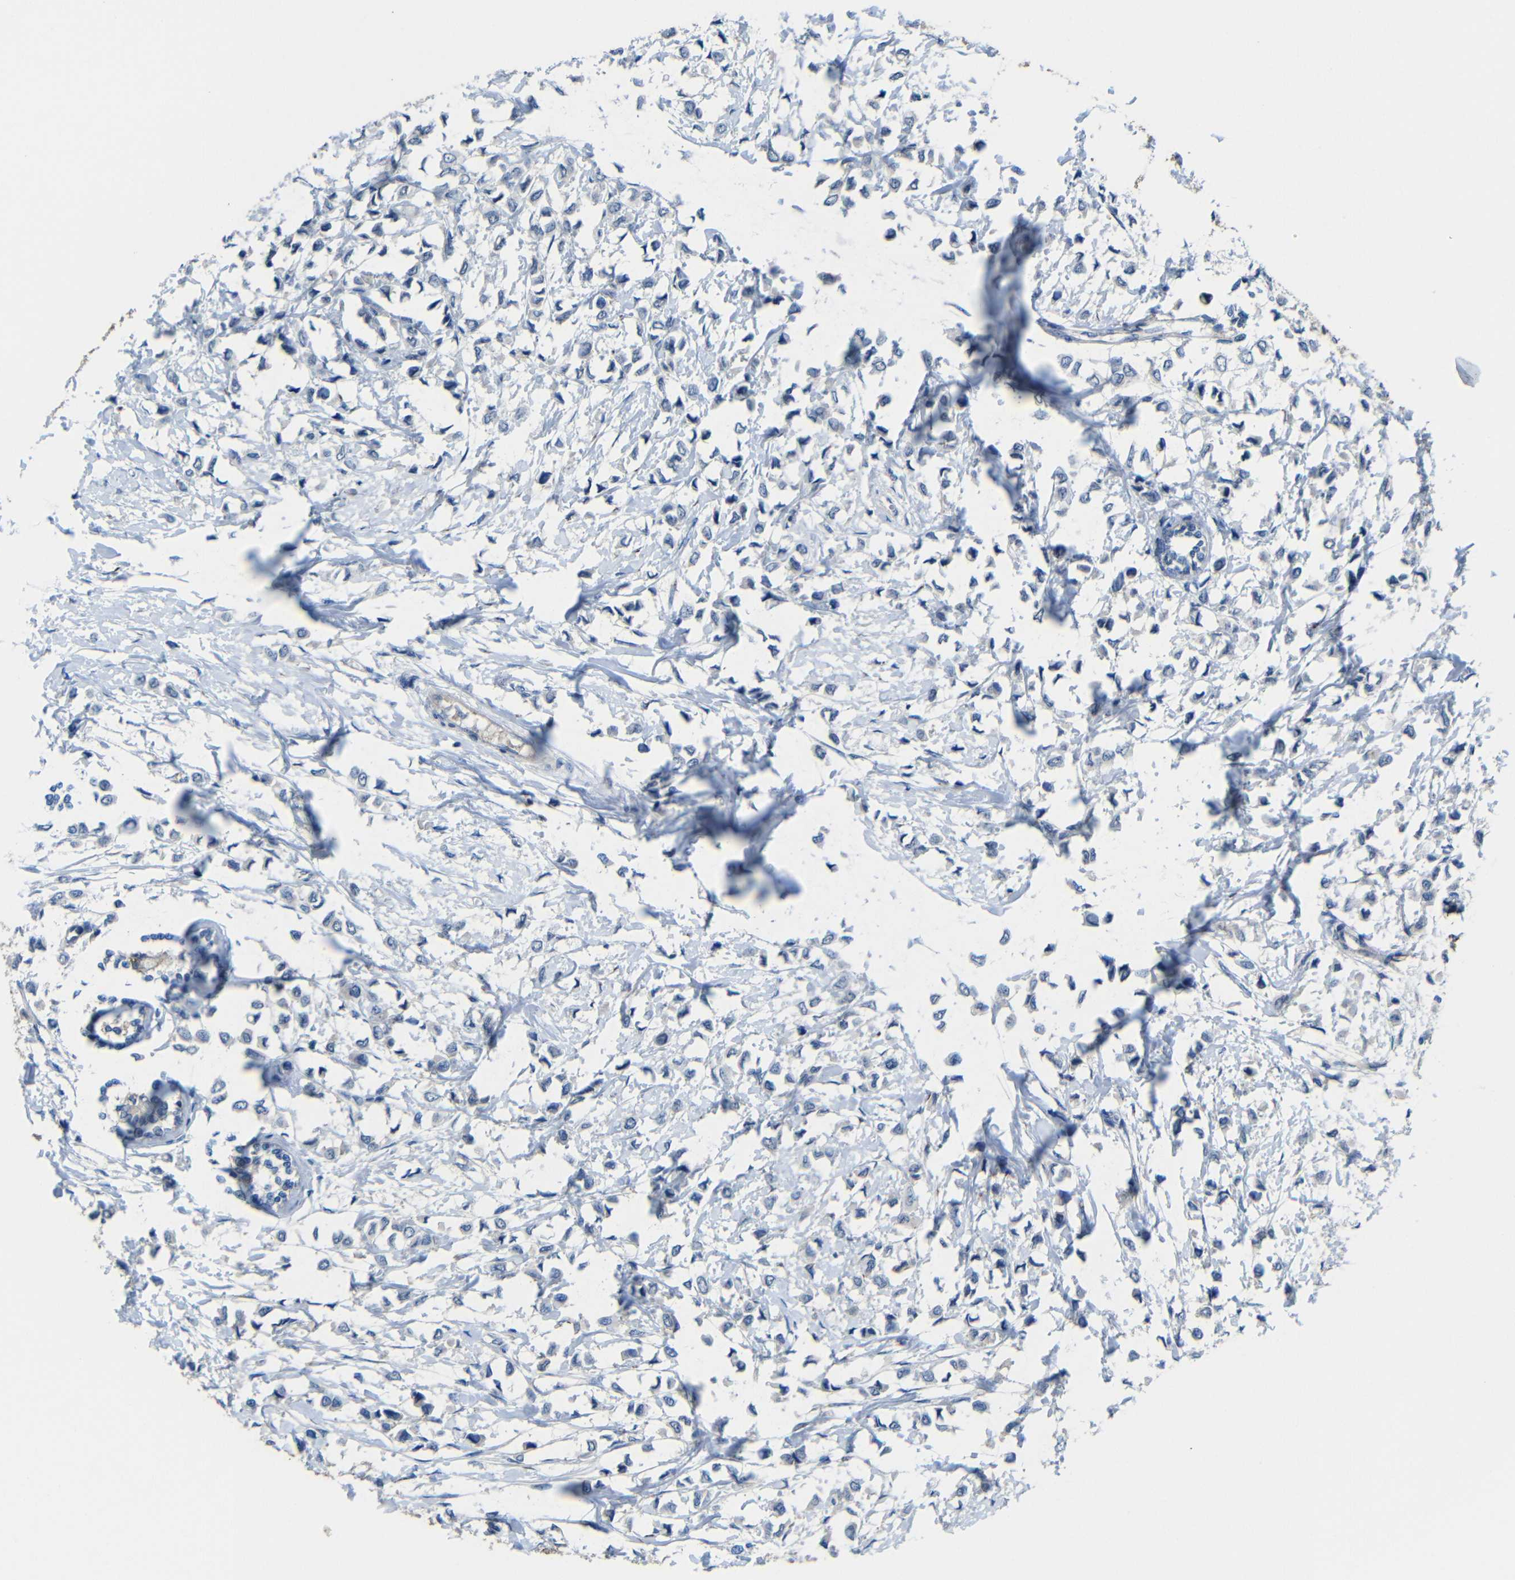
{"staining": {"intensity": "negative", "quantity": "none", "location": "none"}, "tissue": "breast cancer", "cell_type": "Tumor cells", "image_type": "cancer", "snomed": [{"axis": "morphology", "description": "Lobular carcinoma"}, {"axis": "topography", "description": "Breast"}], "caption": "An image of human breast cancer is negative for staining in tumor cells.", "gene": "ZNF90", "patient": {"sex": "female", "age": 51}}